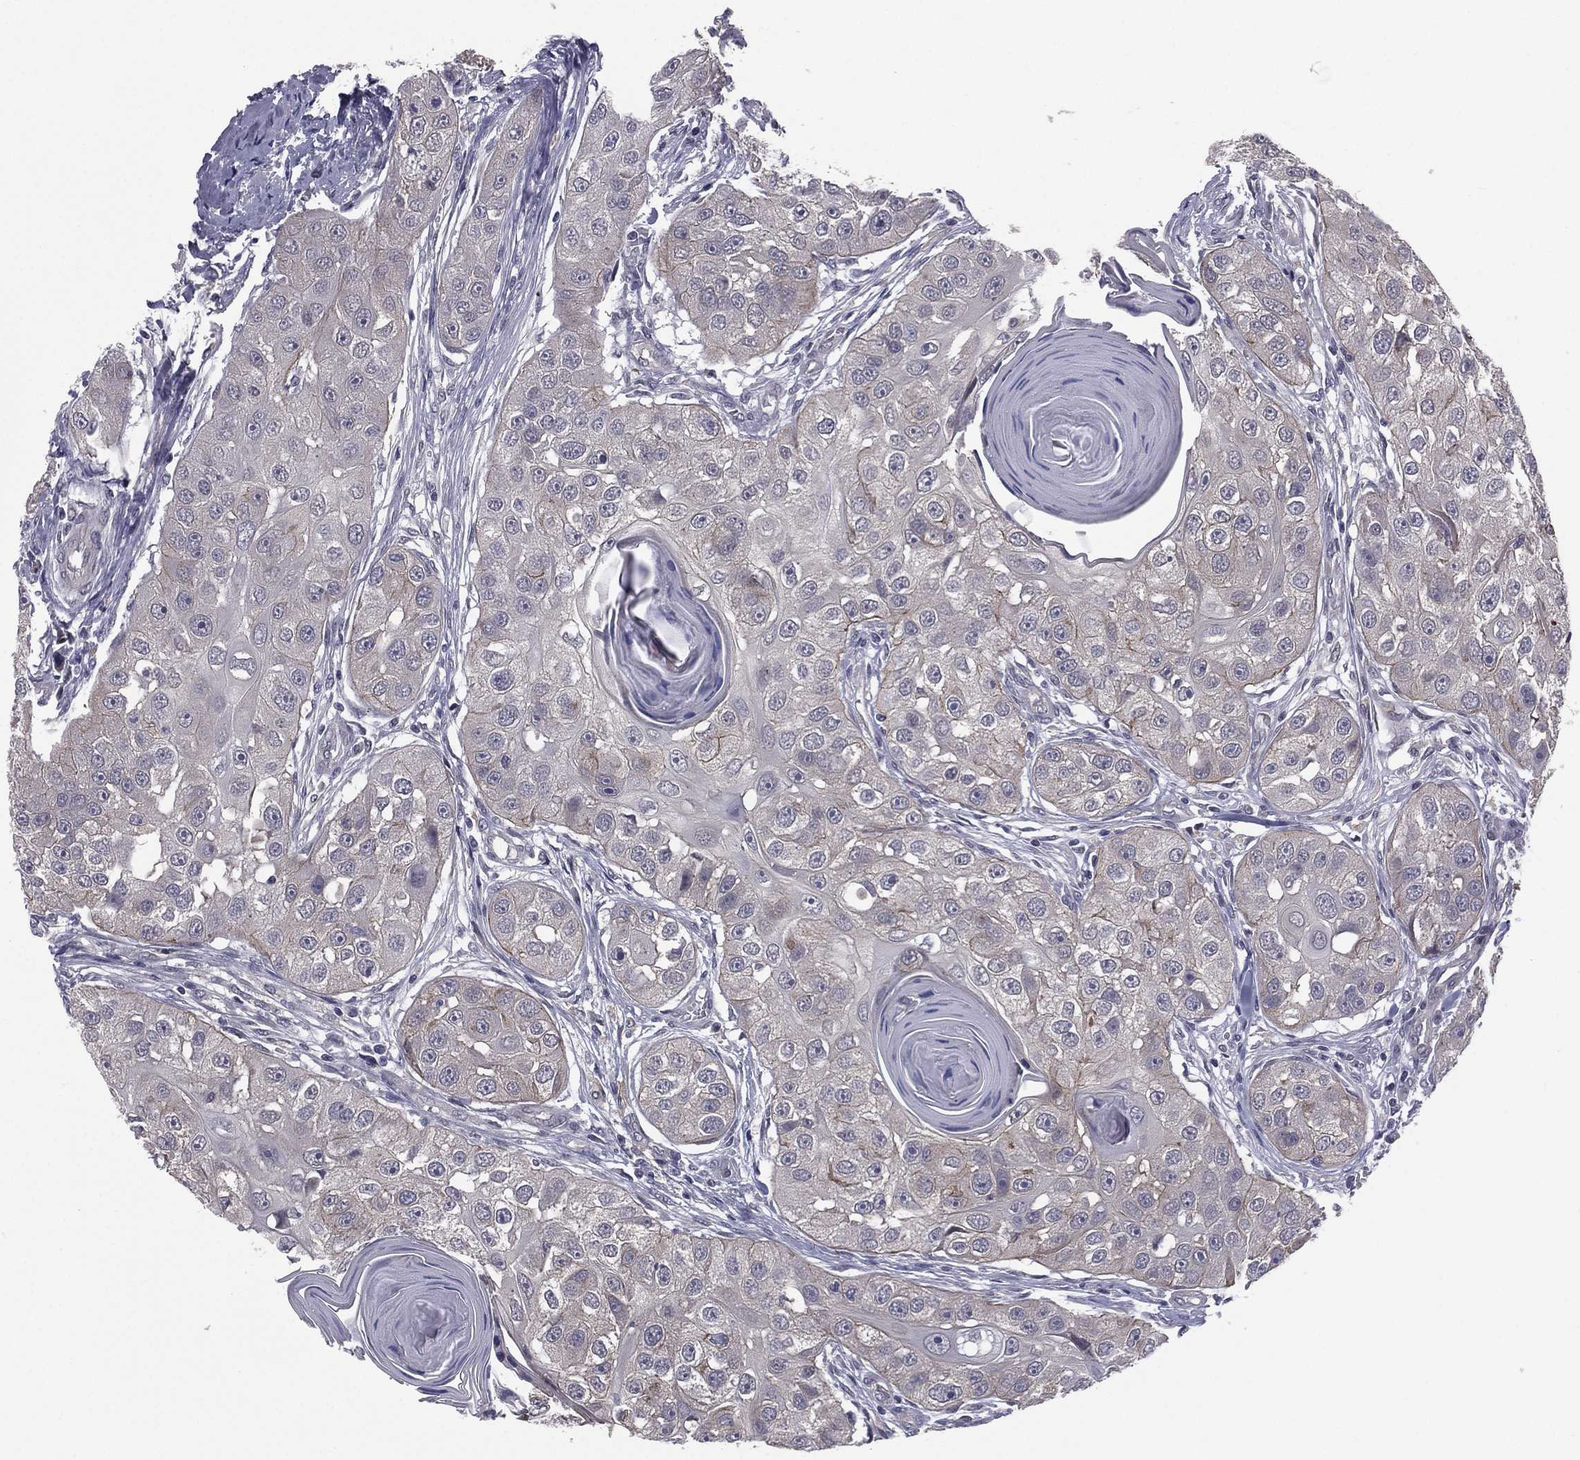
{"staining": {"intensity": "weak", "quantity": "<25%", "location": "cytoplasmic/membranous"}, "tissue": "head and neck cancer", "cell_type": "Tumor cells", "image_type": "cancer", "snomed": [{"axis": "morphology", "description": "Normal tissue, NOS"}, {"axis": "morphology", "description": "Squamous cell carcinoma, NOS"}, {"axis": "topography", "description": "Skeletal muscle"}, {"axis": "topography", "description": "Head-Neck"}], "caption": "Tumor cells are negative for protein expression in human head and neck squamous cell carcinoma.", "gene": "ACTRT2", "patient": {"sex": "male", "age": 51}}